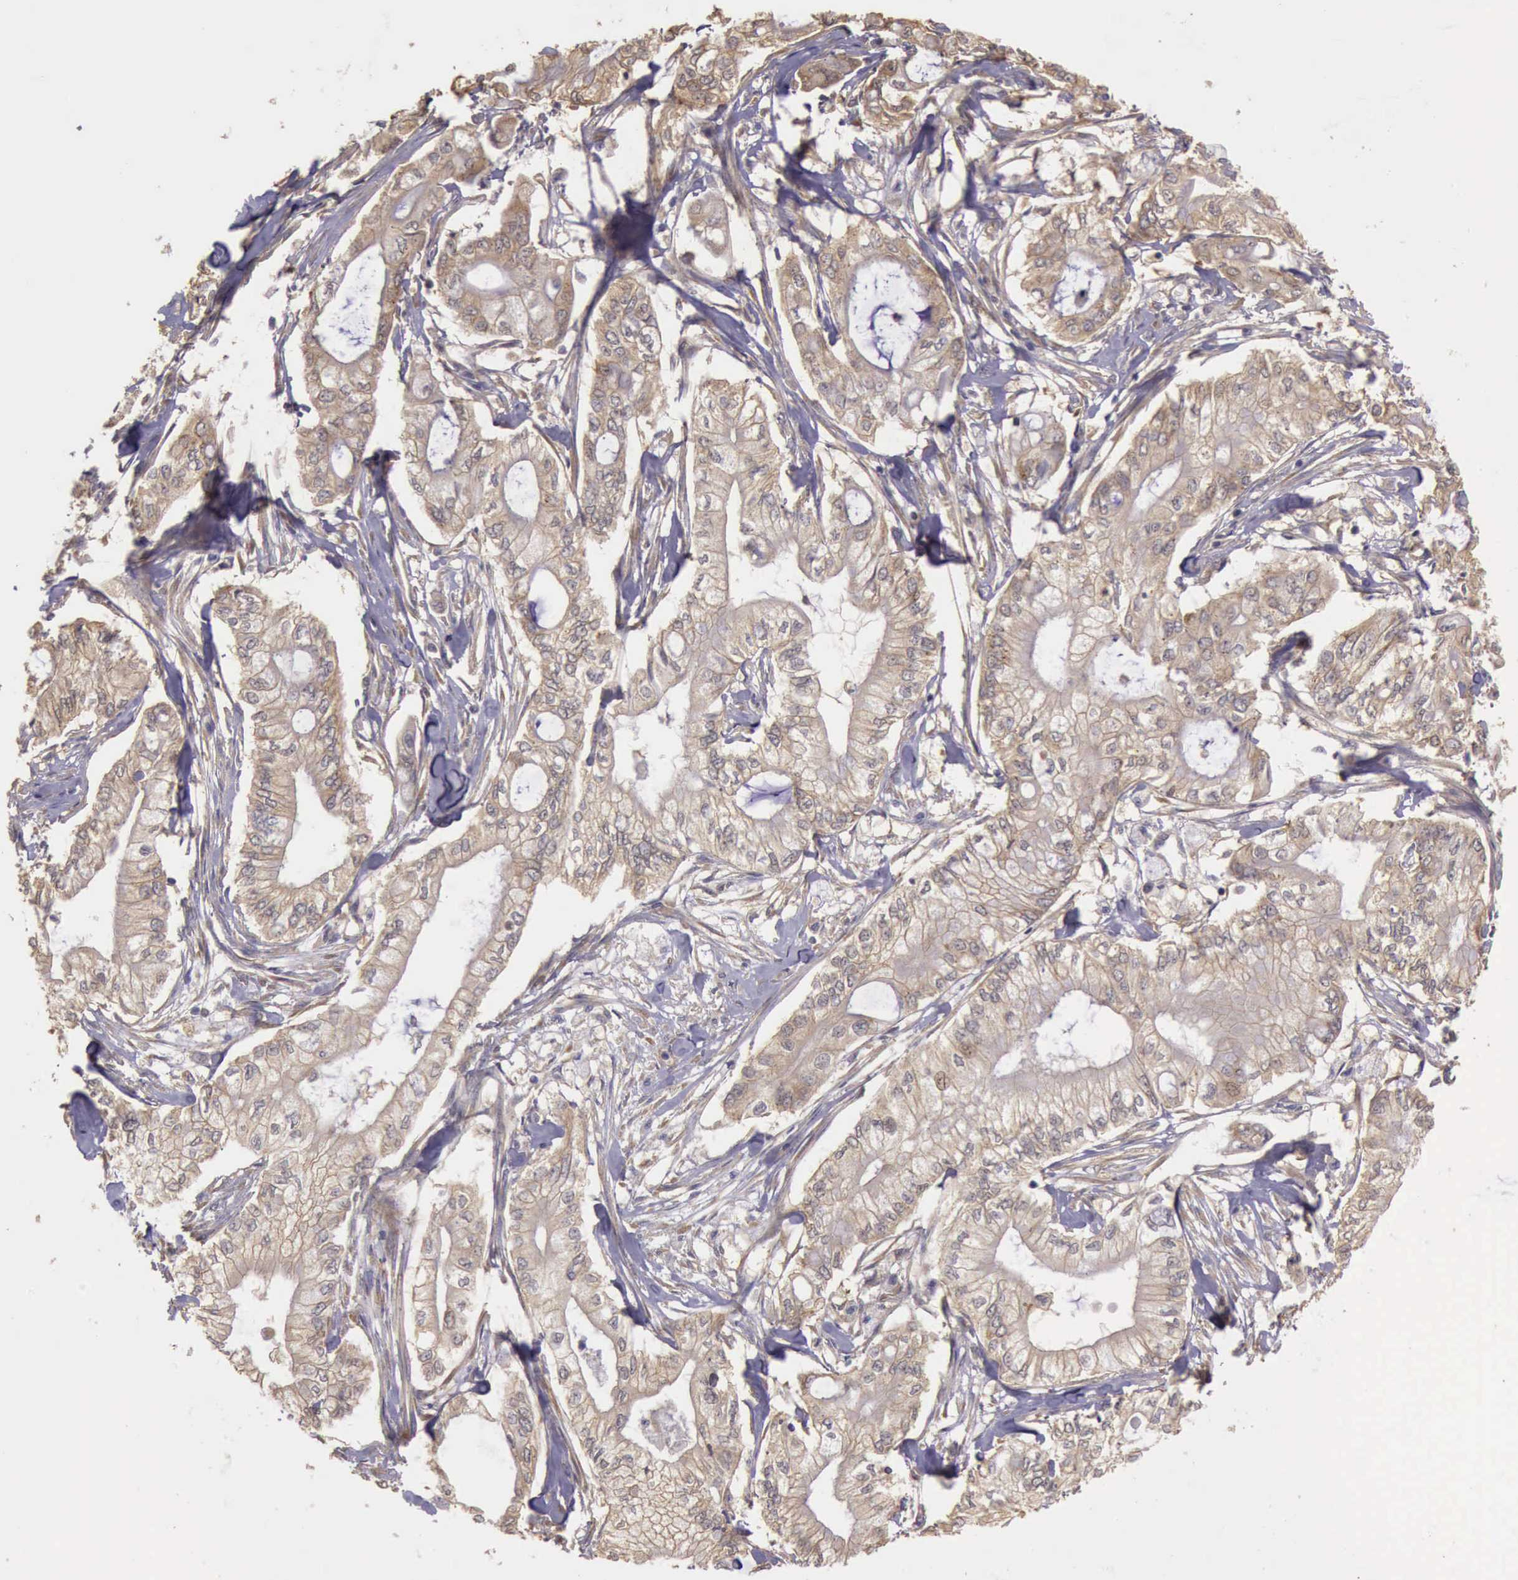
{"staining": {"intensity": "weak", "quantity": ">75%", "location": "cytoplasmic/membranous"}, "tissue": "pancreatic cancer", "cell_type": "Tumor cells", "image_type": "cancer", "snomed": [{"axis": "morphology", "description": "Adenocarcinoma, NOS"}, {"axis": "topography", "description": "Pancreas"}], "caption": "Pancreatic cancer (adenocarcinoma) was stained to show a protein in brown. There is low levels of weak cytoplasmic/membranous expression in approximately >75% of tumor cells.", "gene": "EIF5", "patient": {"sex": "male", "age": 79}}